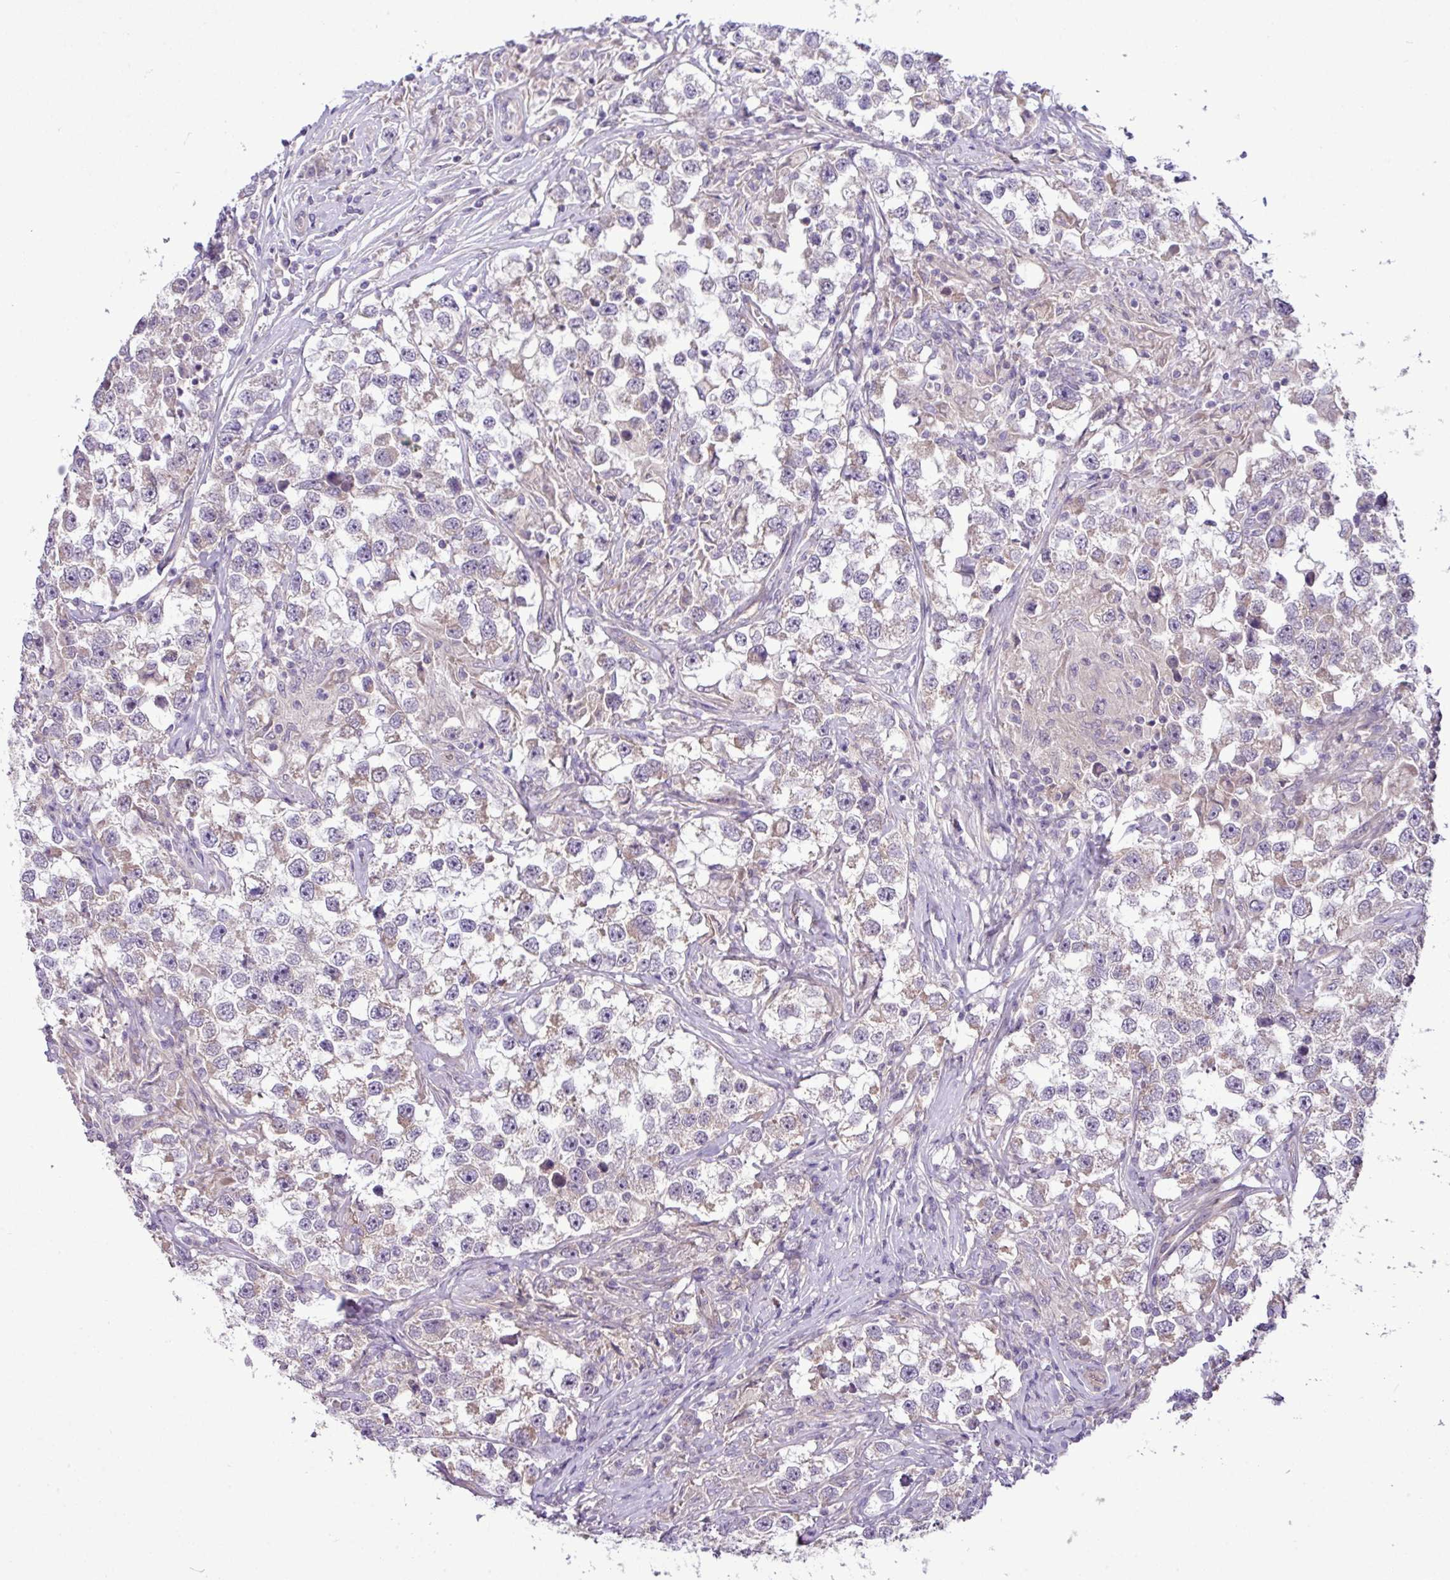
{"staining": {"intensity": "moderate", "quantity": "25%-75%", "location": "cytoplasmic/membranous"}, "tissue": "testis cancer", "cell_type": "Tumor cells", "image_type": "cancer", "snomed": [{"axis": "morphology", "description": "Seminoma, NOS"}, {"axis": "topography", "description": "Testis"}], "caption": "Immunohistochemistry (IHC) of human testis seminoma reveals medium levels of moderate cytoplasmic/membranous positivity in approximately 25%-75% of tumor cells.", "gene": "XIAP", "patient": {"sex": "male", "age": 46}}